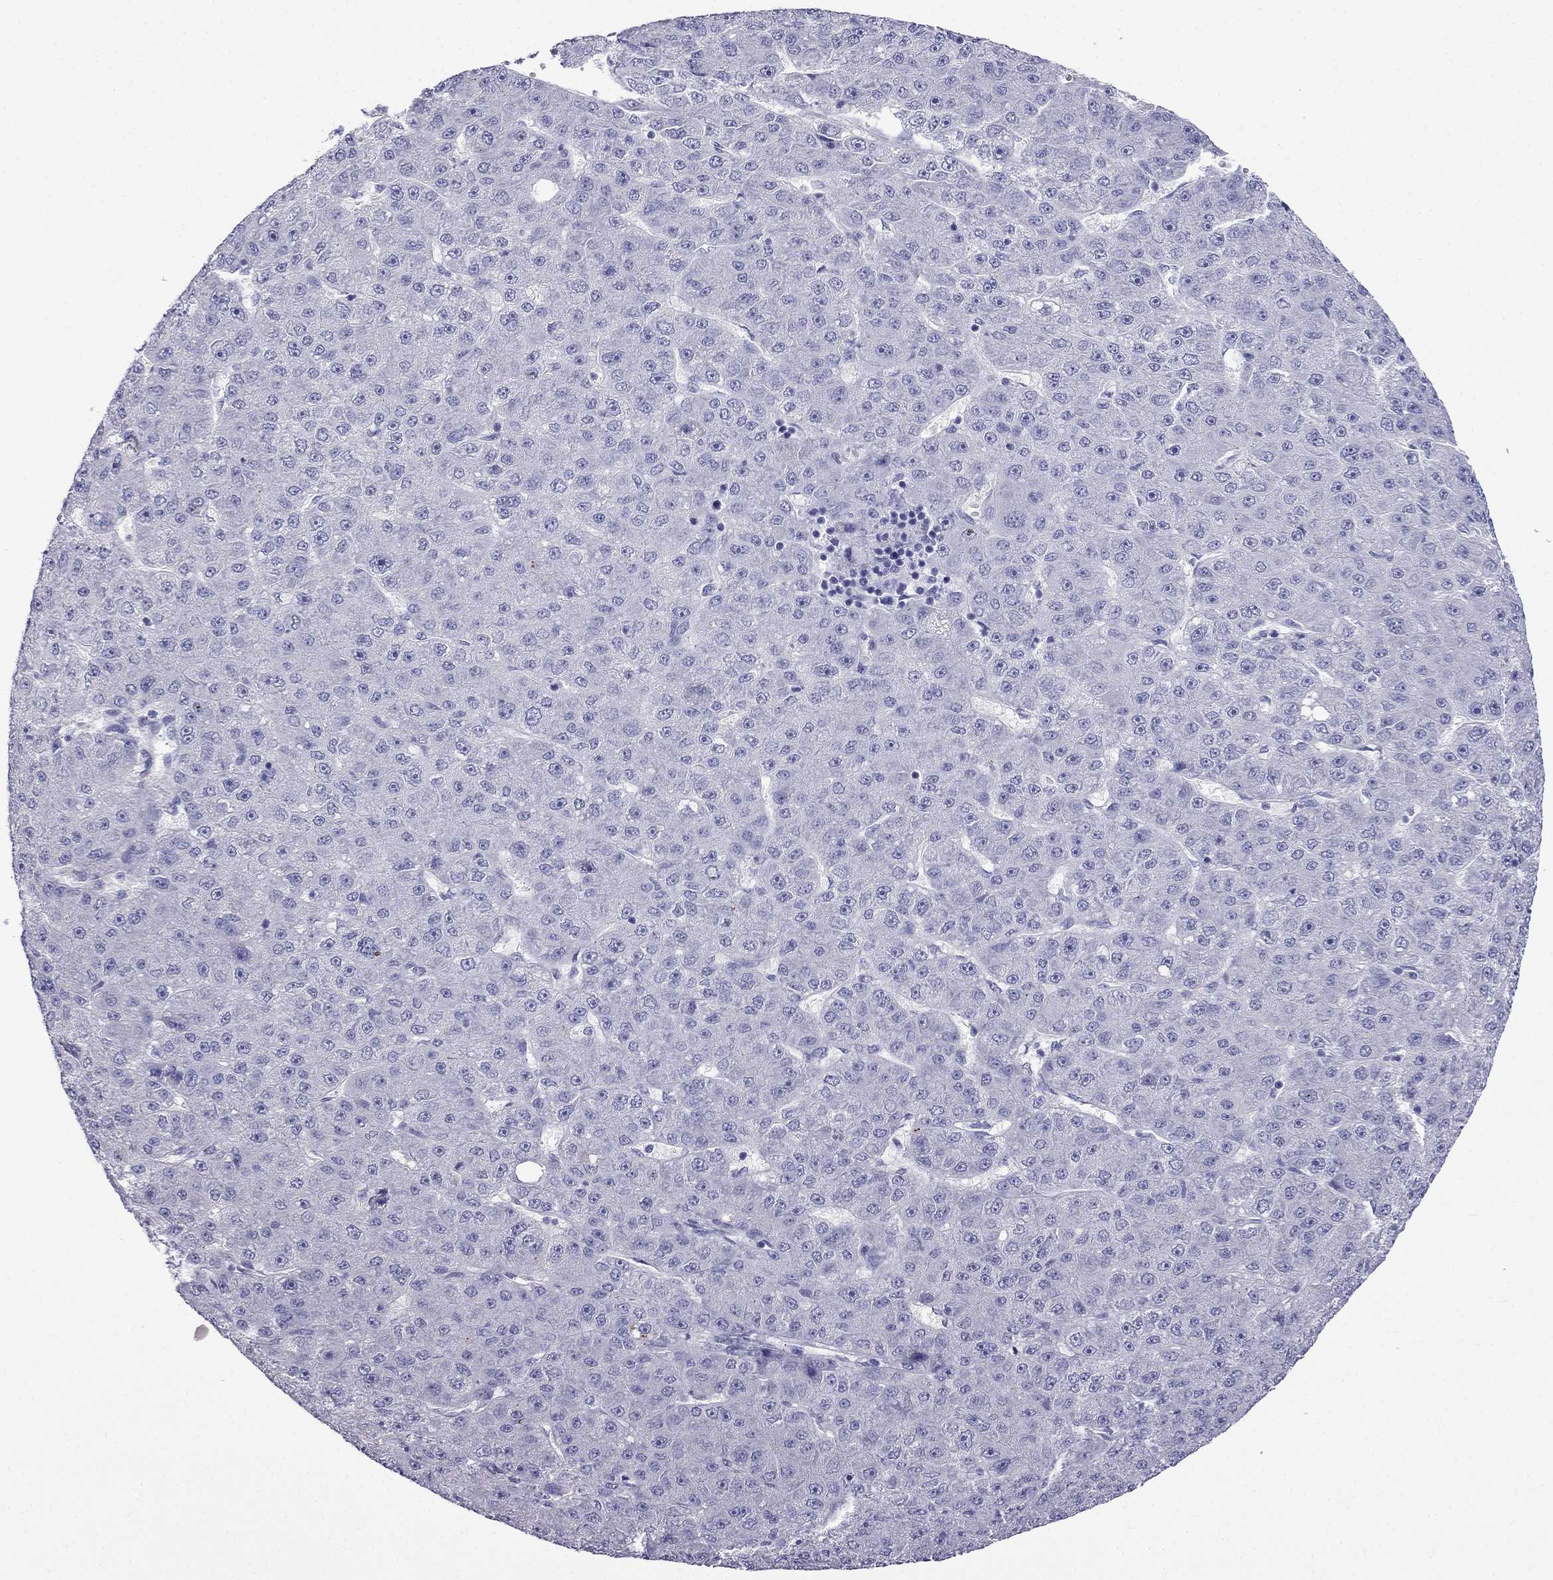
{"staining": {"intensity": "negative", "quantity": "none", "location": "none"}, "tissue": "liver cancer", "cell_type": "Tumor cells", "image_type": "cancer", "snomed": [{"axis": "morphology", "description": "Carcinoma, Hepatocellular, NOS"}, {"axis": "topography", "description": "Liver"}], "caption": "This is an IHC photomicrograph of human liver cancer. There is no staining in tumor cells.", "gene": "SCNN1D", "patient": {"sex": "male", "age": 67}}